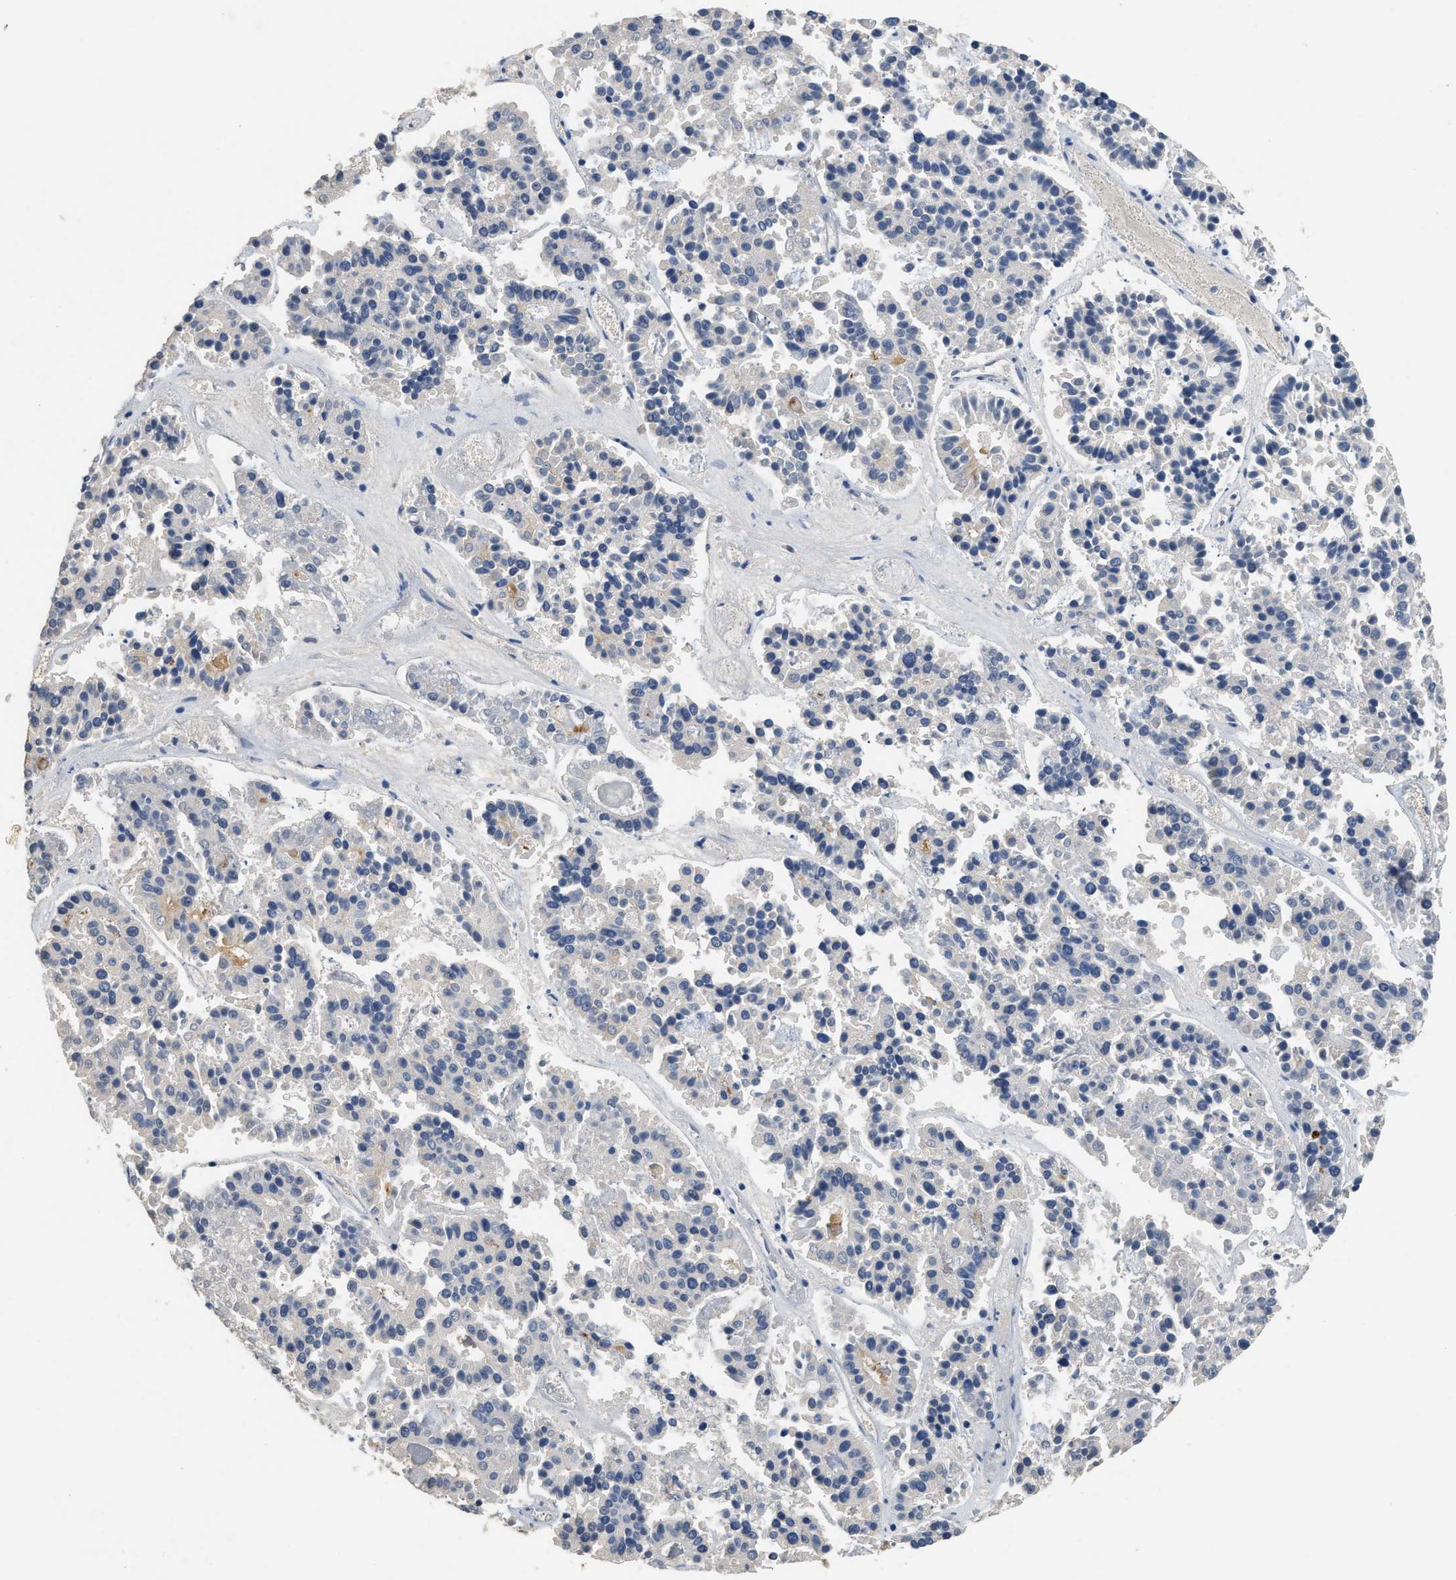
{"staining": {"intensity": "negative", "quantity": "none", "location": "none"}, "tissue": "pancreatic cancer", "cell_type": "Tumor cells", "image_type": "cancer", "snomed": [{"axis": "morphology", "description": "Adenocarcinoma, NOS"}, {"axis": "topography", "description": "Pancreas"}], "caption": "Pancreatic cancer was stained to show a protein in brown. There is no significant staining in tumor cells.", "gene": "IL17RC", "patient": {"sex": "male", "age": 50}}